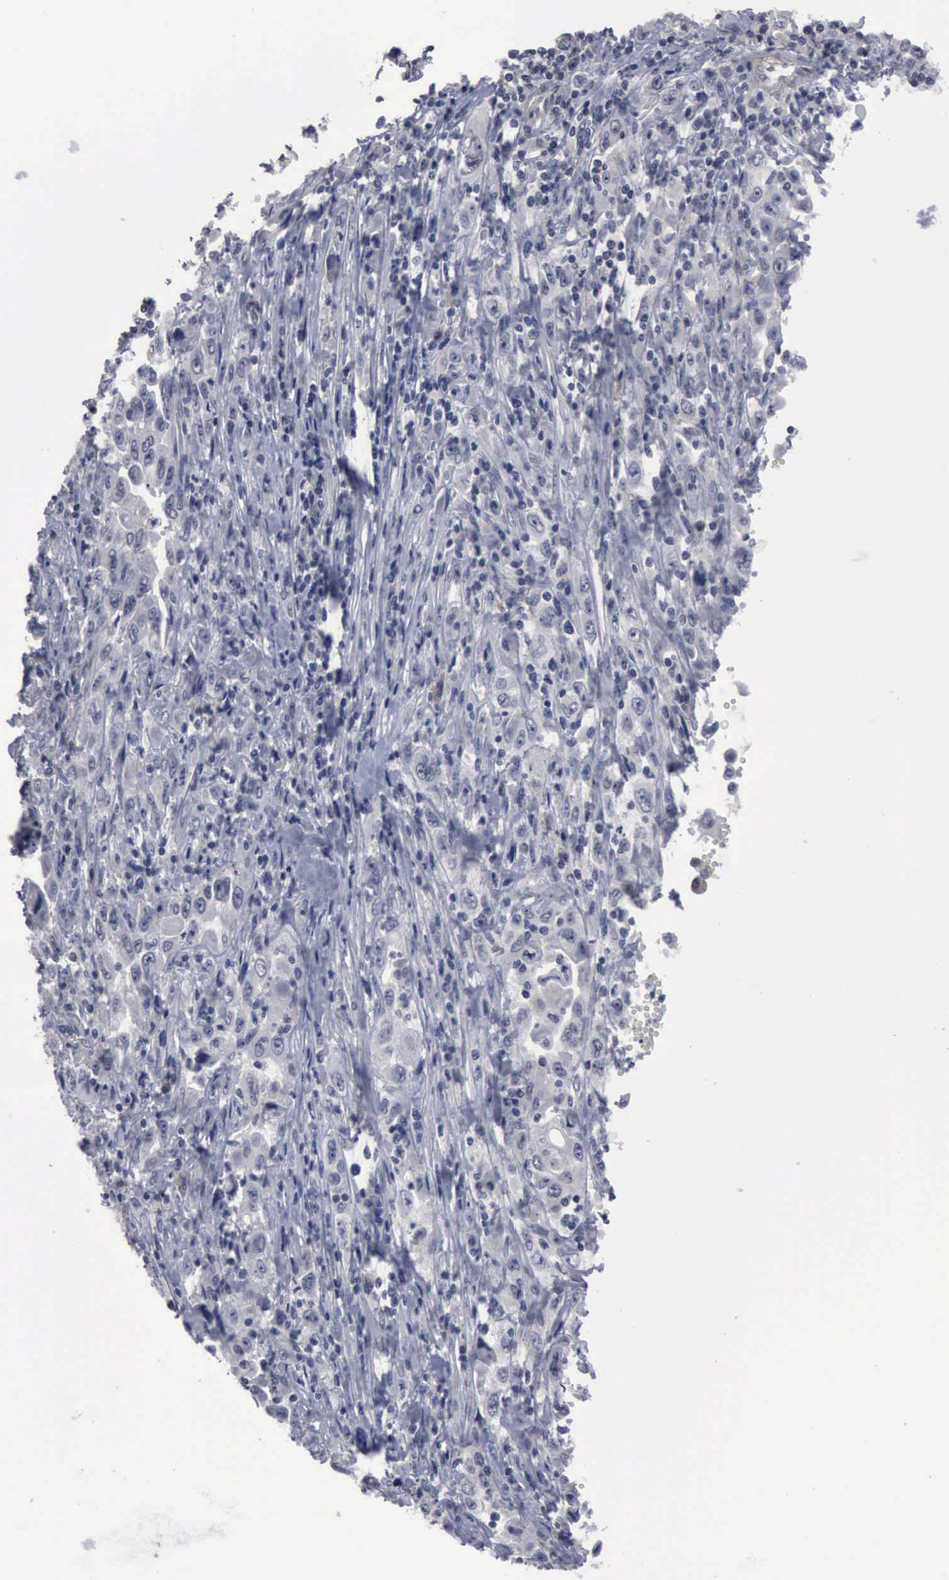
{"staining": {"intensity": "negative", "quantity": "none", "location": "none"}, "tissue": "pancreatic cancer", "cell_type": "Tumor cells", "image_type": "cancer", "snomed": [{"axis": "morphology", "description": "Adenocarcinoma, NOS"}, {"axis": "topography", "description": "Pancreas"}], "caption": "Tumor cells show no significant staining in adenocarcinoma (pancreatic).", "gene": "MYO18B", "patient": {"sex": "male", "age": 70}}